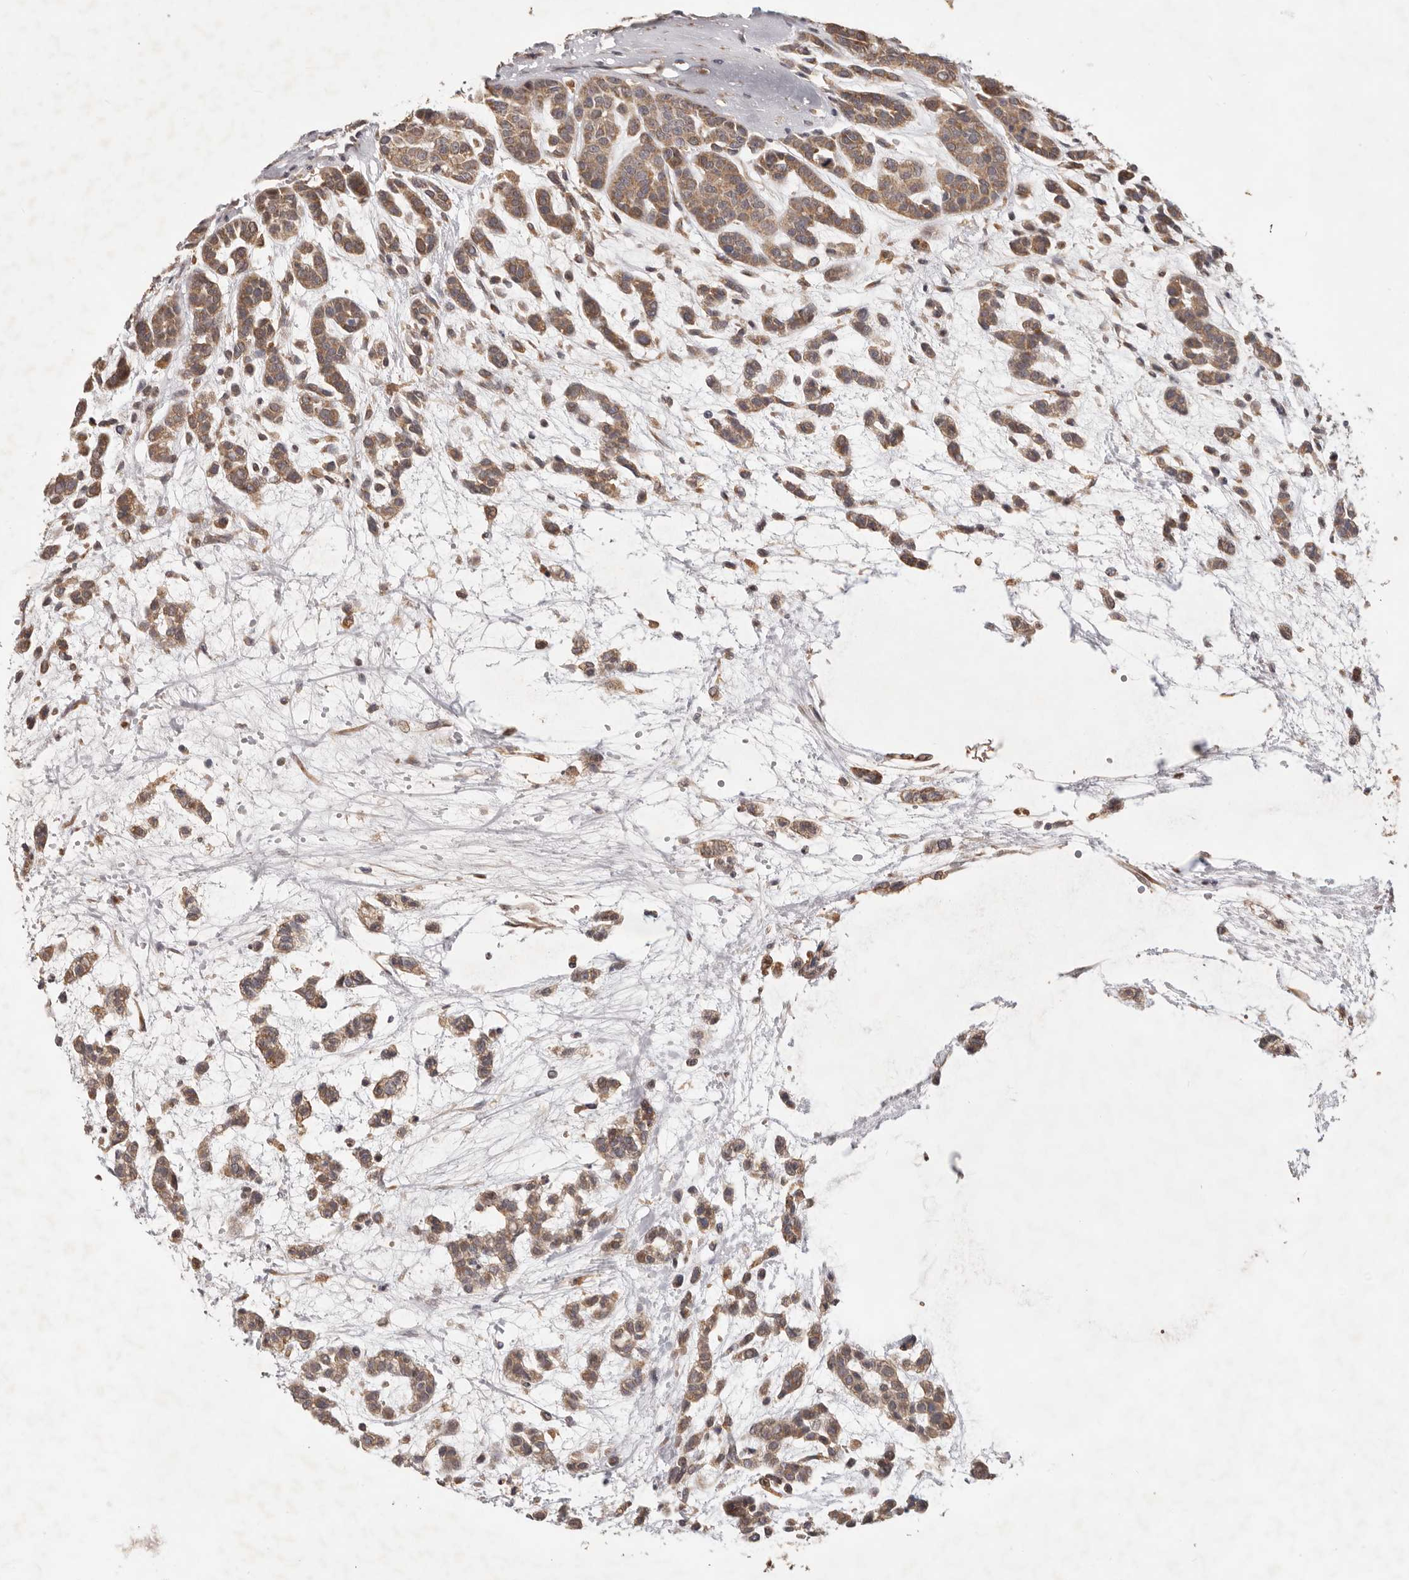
{"staining": {"intensity": "moderate", "quantity": ">75%", "location": "cytoplasmic/membranous"}, "tissue": "head and neck cancer", "cell_type": "Tumor cells", "image_type": "cancer", "snomed": [{"axis": "morphology", "description": "Adenocarcinoma, NOS"}, {"axis": "morphology", "description": "Adenoma, NOS"}, {"axis": "topography", "description": "Head-Neck"}], "caption": "IHC (DAB (3,3'-diaminobenzidine)) staining of human adenoma (head and neck) demonstrates moderate cytoplasmic/membranous protein expression in approximately >75% of tumor cells. Nuclei are stained in blue.", "gene": "LRP6", "patient": {"sex": "female", "age": 55}}